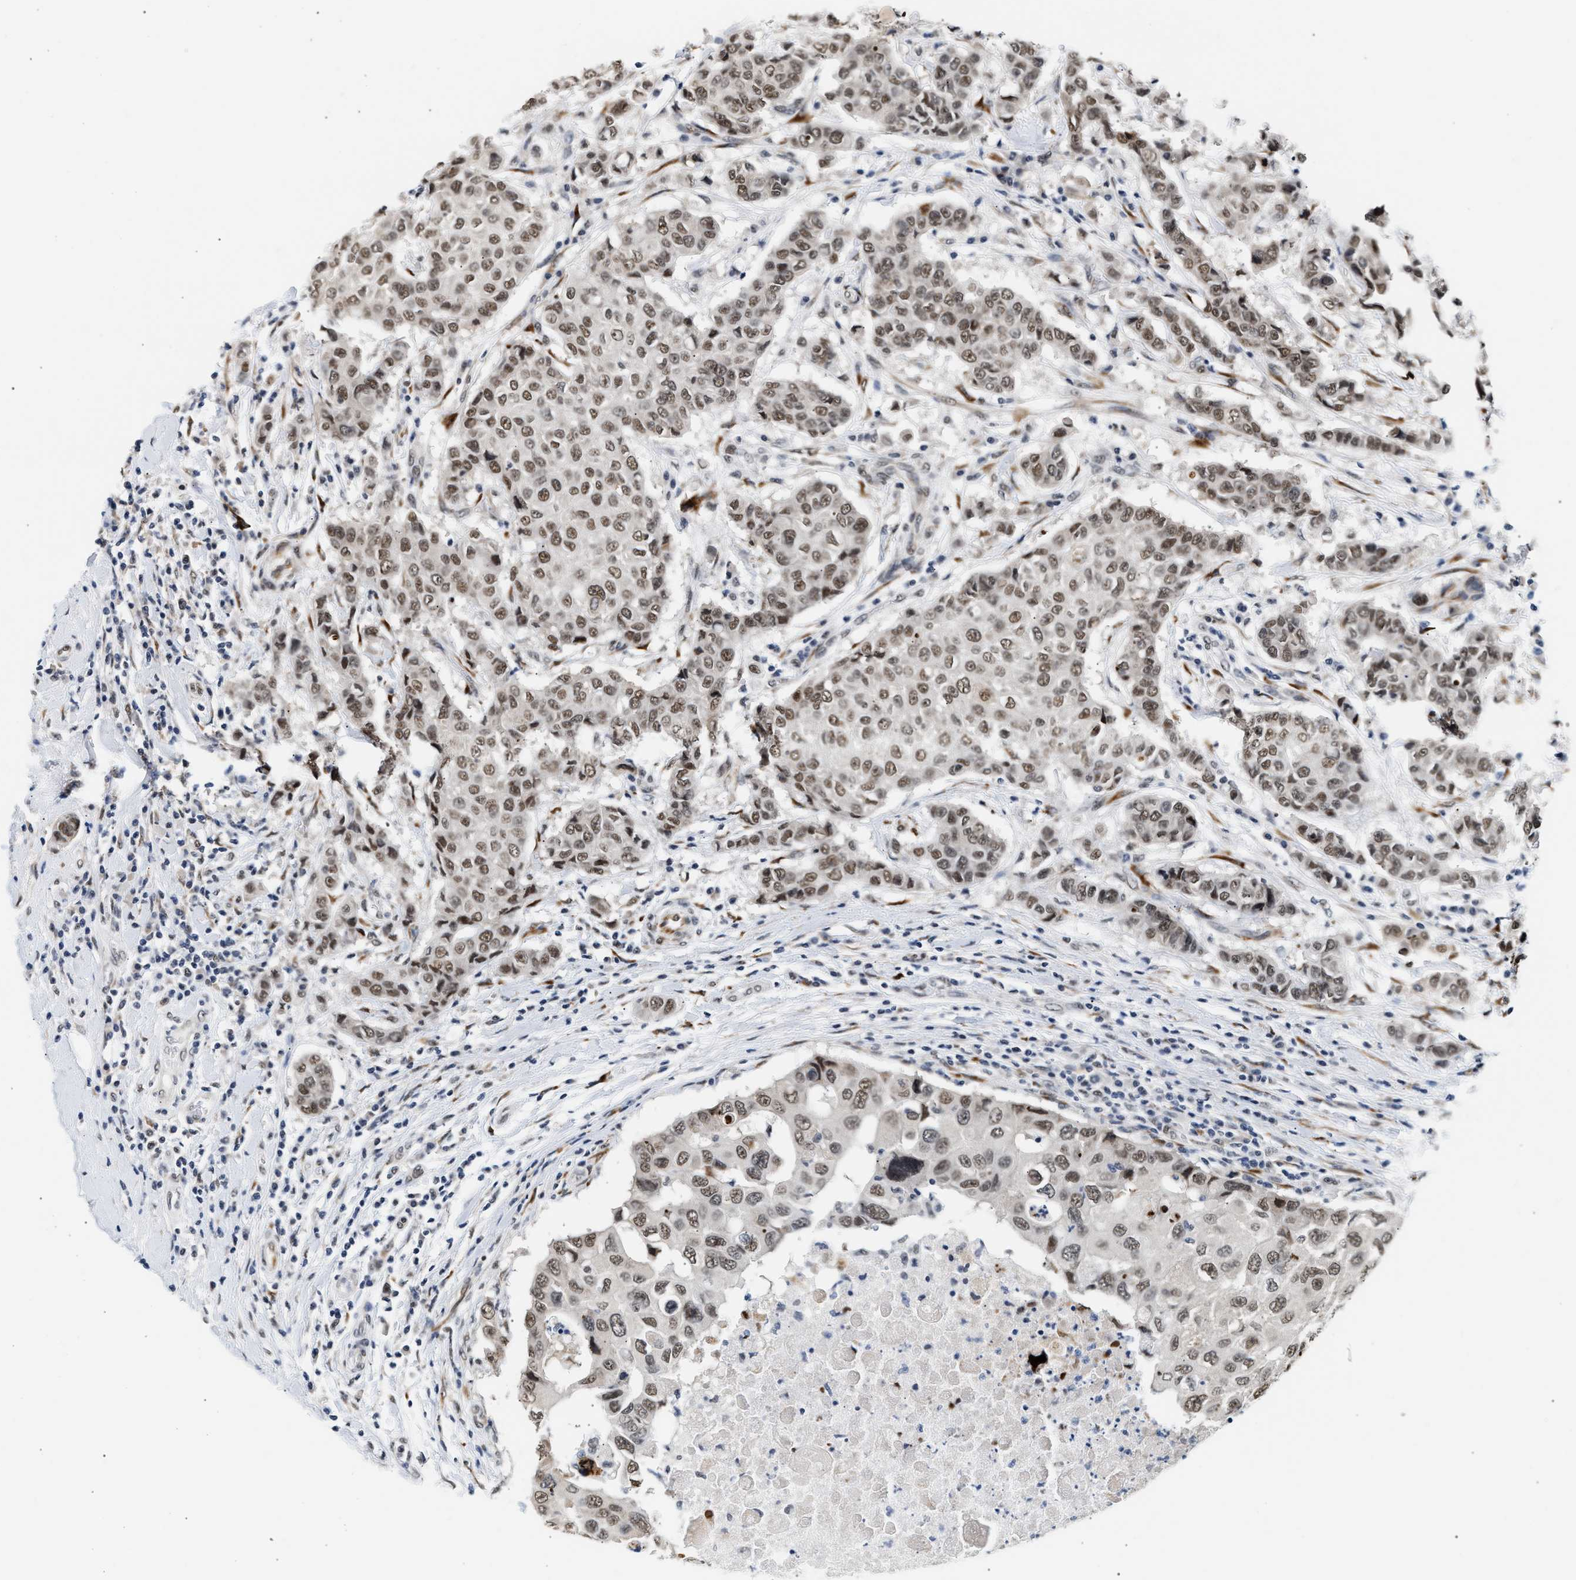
{"staining": {"intensity": "moderate", "quantity": ">75%", "location": "nuclear"}, "tissue": "breast cancer", "cell_type": "Tumor cells", "image_type": "cancer", "snomed": [{"axis": "morphology", "description": "Duct carcinoma"}, {"axis": "topography", "description": "Breast"}], "caption": "Moderate nuclear positivity is identified in approximately >75% of tumor cells in breast invasive ductal carcinoma. (DAB (3,3'-diaminobenzidine) IHC with brightfield microscopy, high magnification).", "gene": "THOC1", "patient": {"sex": "female", "age": 27}}